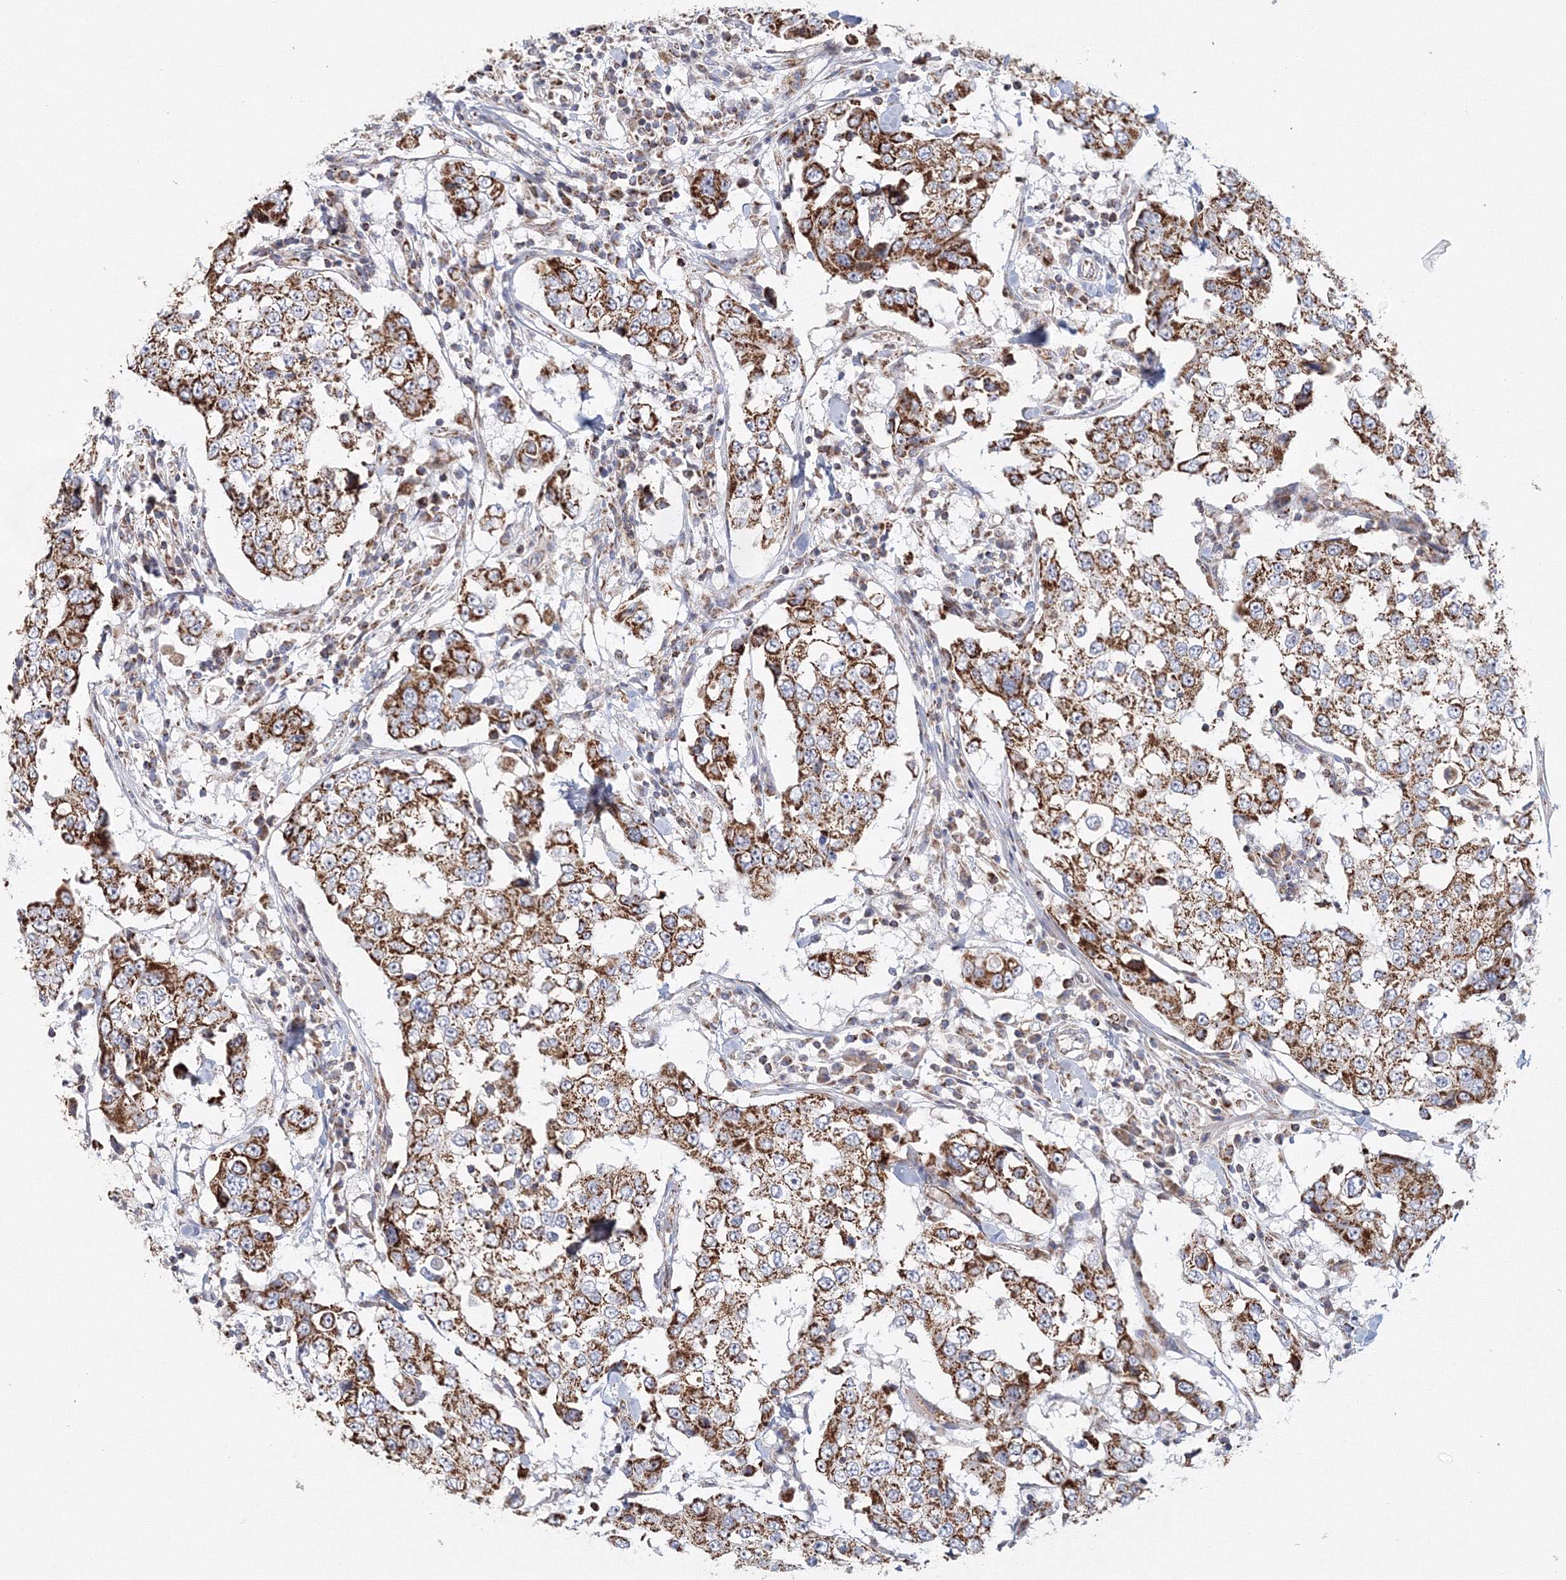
{"staining": {"intensity": "strong", "quantity": ">75%", "location": "cytoplasmic/membranous"}, "tissue": "breast cancer", "cell_type": "Tumor cells", "image_type": "cancer", "snomed": [{"axis": "morphology", "description": "Duct carcinoma"}, {"axis": "topography", "description": "Breast"}], "caption": "This is an image of immunohistochemistry staining of breast cancer, which shows strong staining in the cytoplasmic/membranous of tumor cells.", "gene": "GRPEL1", "patient": {"sex": "female", "age": 27}}